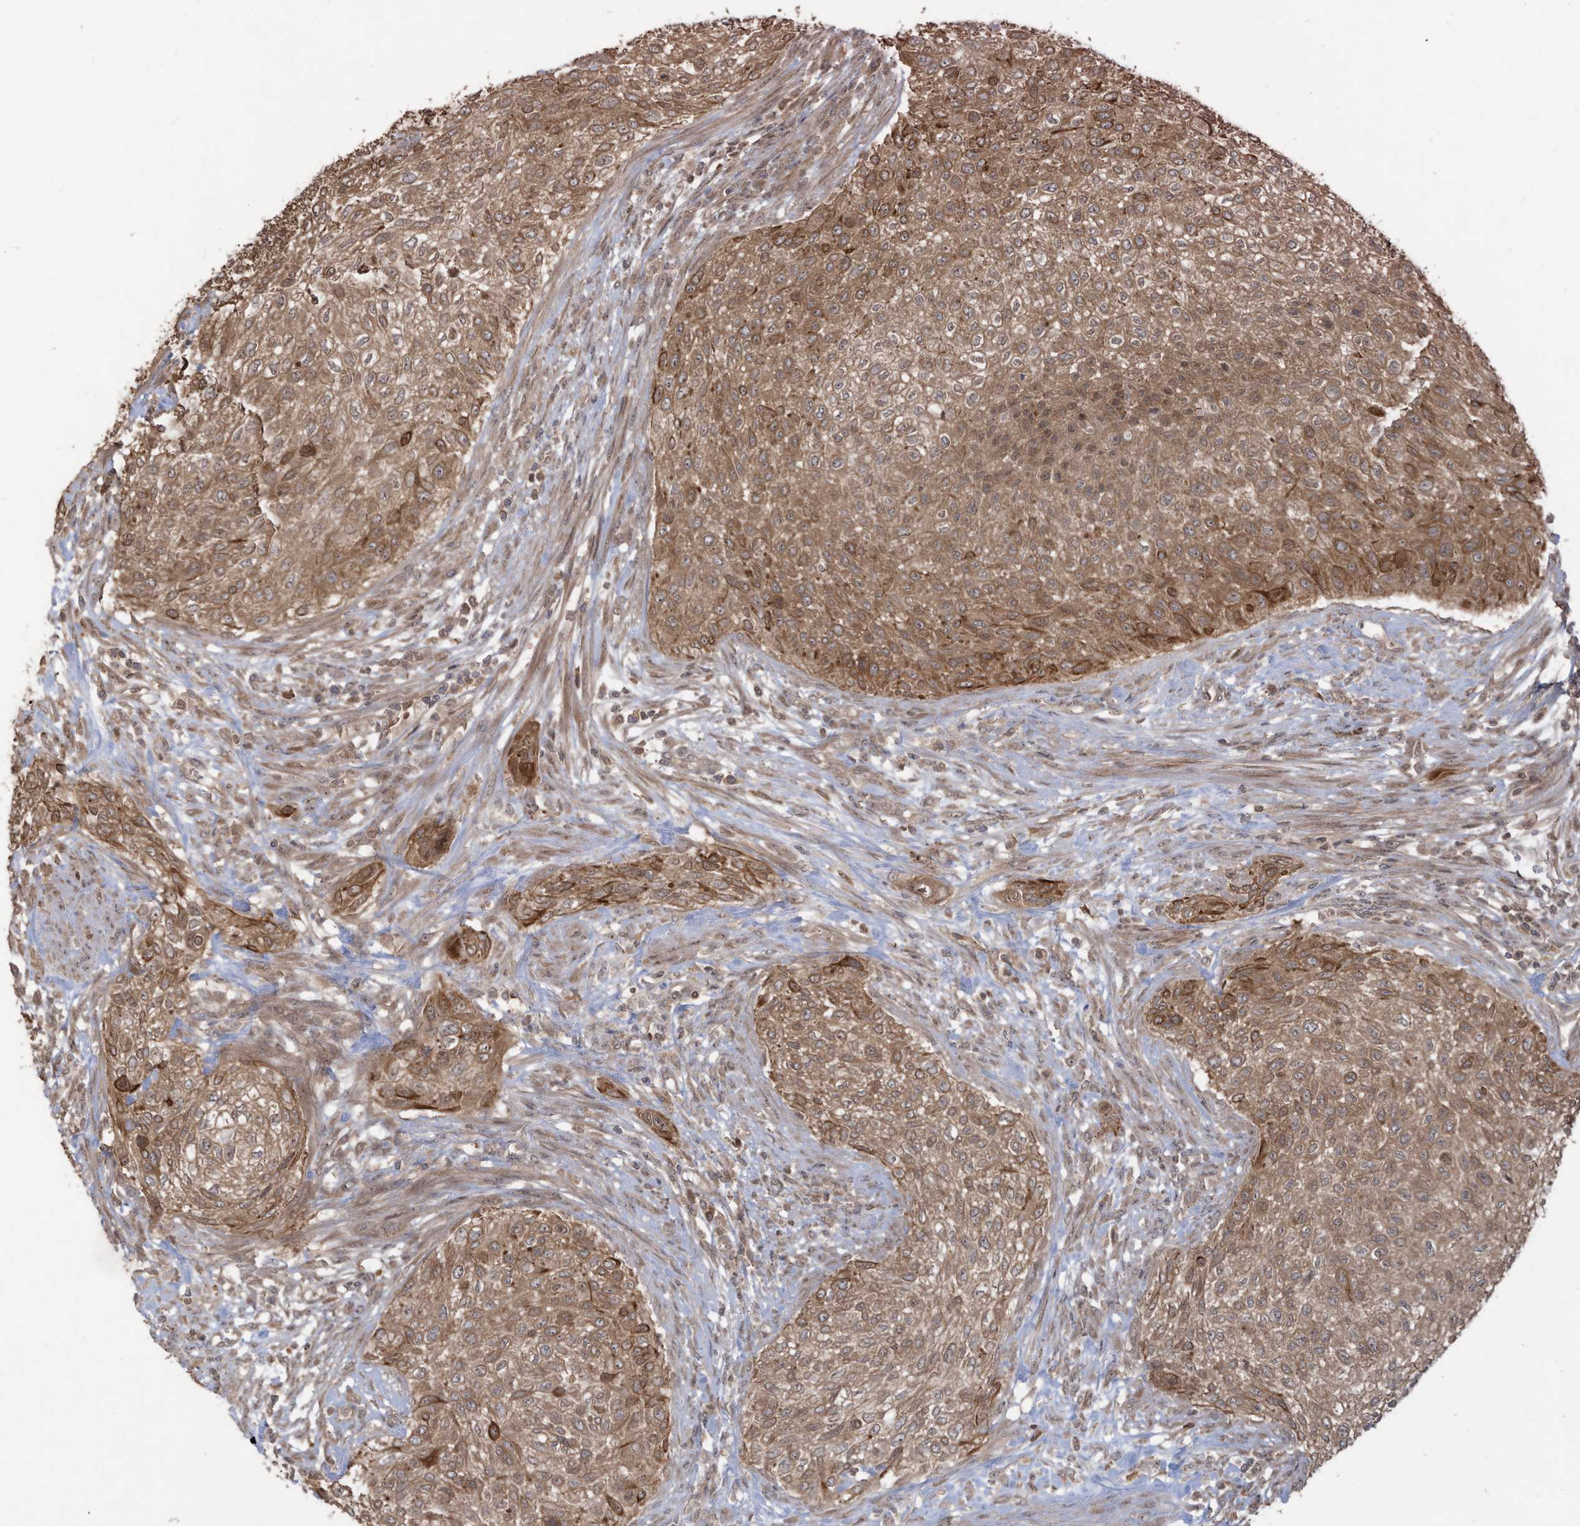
{"staining": {"intensity": "moderate", "quantity": ">75%", "location": "cytoplasmic/membranous"}, "tissue": "urothelial cancer", "cell_type": "Tumor cells", "image_type": "cancer", "snomed": [{"axis": "morphology", "description": "Urothelial carcinoma, High grade"}, {"axis": "topography", "description": "Urinary bladder"}], "caption": "Moderate cytoplasmic/membranous staining is present in about >75% of tumor cells in urothelial cancer. (IHC, brightfield microscopy, high magnification).", "gene": "CARF", "patient": {"sex": "male", "age": 35}}